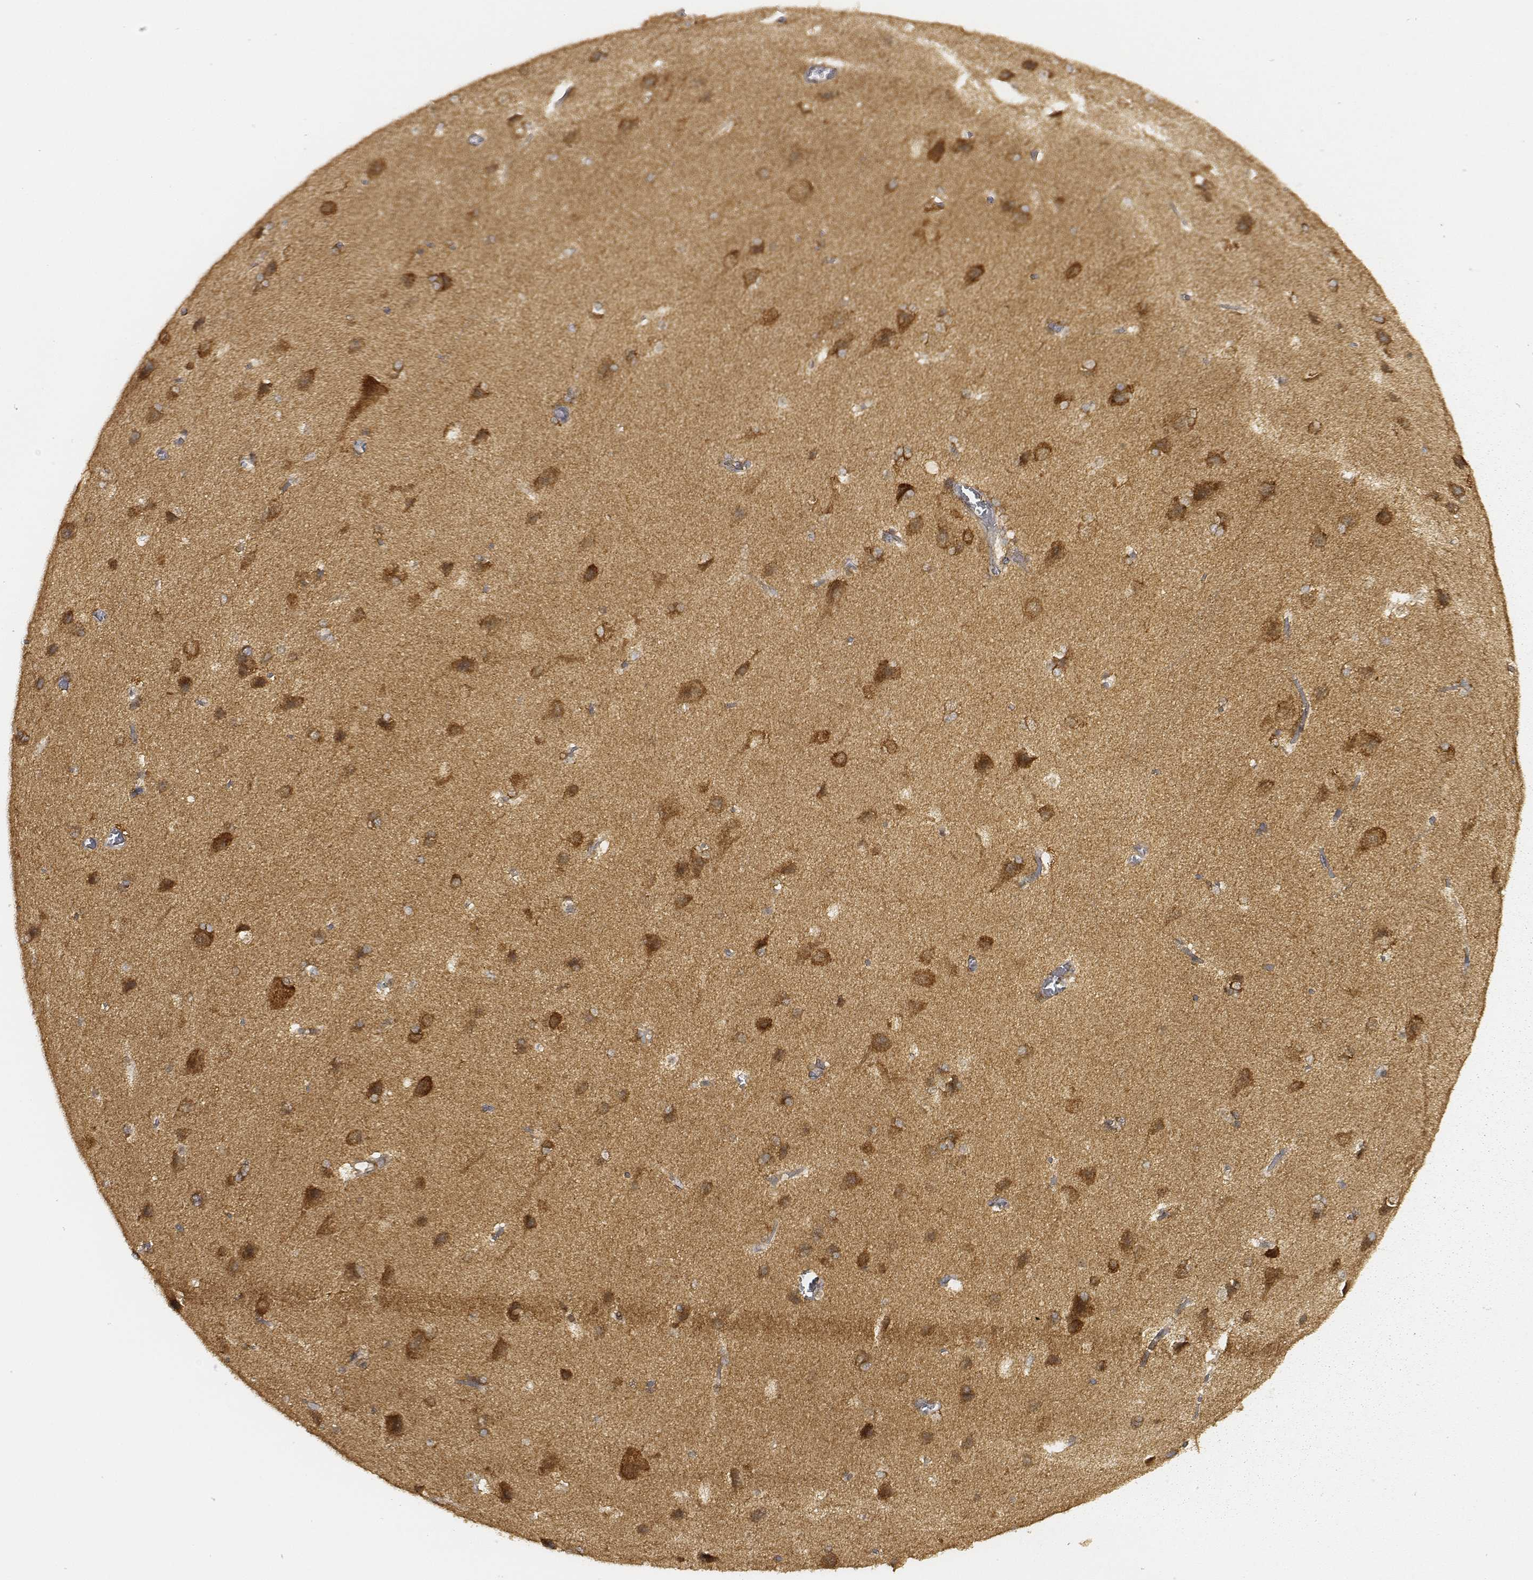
{"staining": {"intensity": "moderate", "quantity": ">75%", "location": "cytoplasmic/membranous"}, "tissue": "cerebral cortex", "cell_type": "Endothelial cells", "image_type": "normal", "snomed": [{"axis": "morphology", "description": "Normal tissue, NOS"}, {"axis": "topography", "description": "Cerebral cortex"}], "caption": "Immunohistochemistry (IHC) (DAB (3,3'-diaminobenzidine)) staining of benign cerebral cortex exhibits moderate cytoplasmic/membranous protein staining in approximately >75% of endothelial cells. The protein of interest is stained brown, and the nuclei are stained in blue (DAB (3,3'-diaminobenzidine) IHC with brightfield microscopy, high magnification).", "gene": "CARS1", "patient": {"sex": "male", "age": 37}}